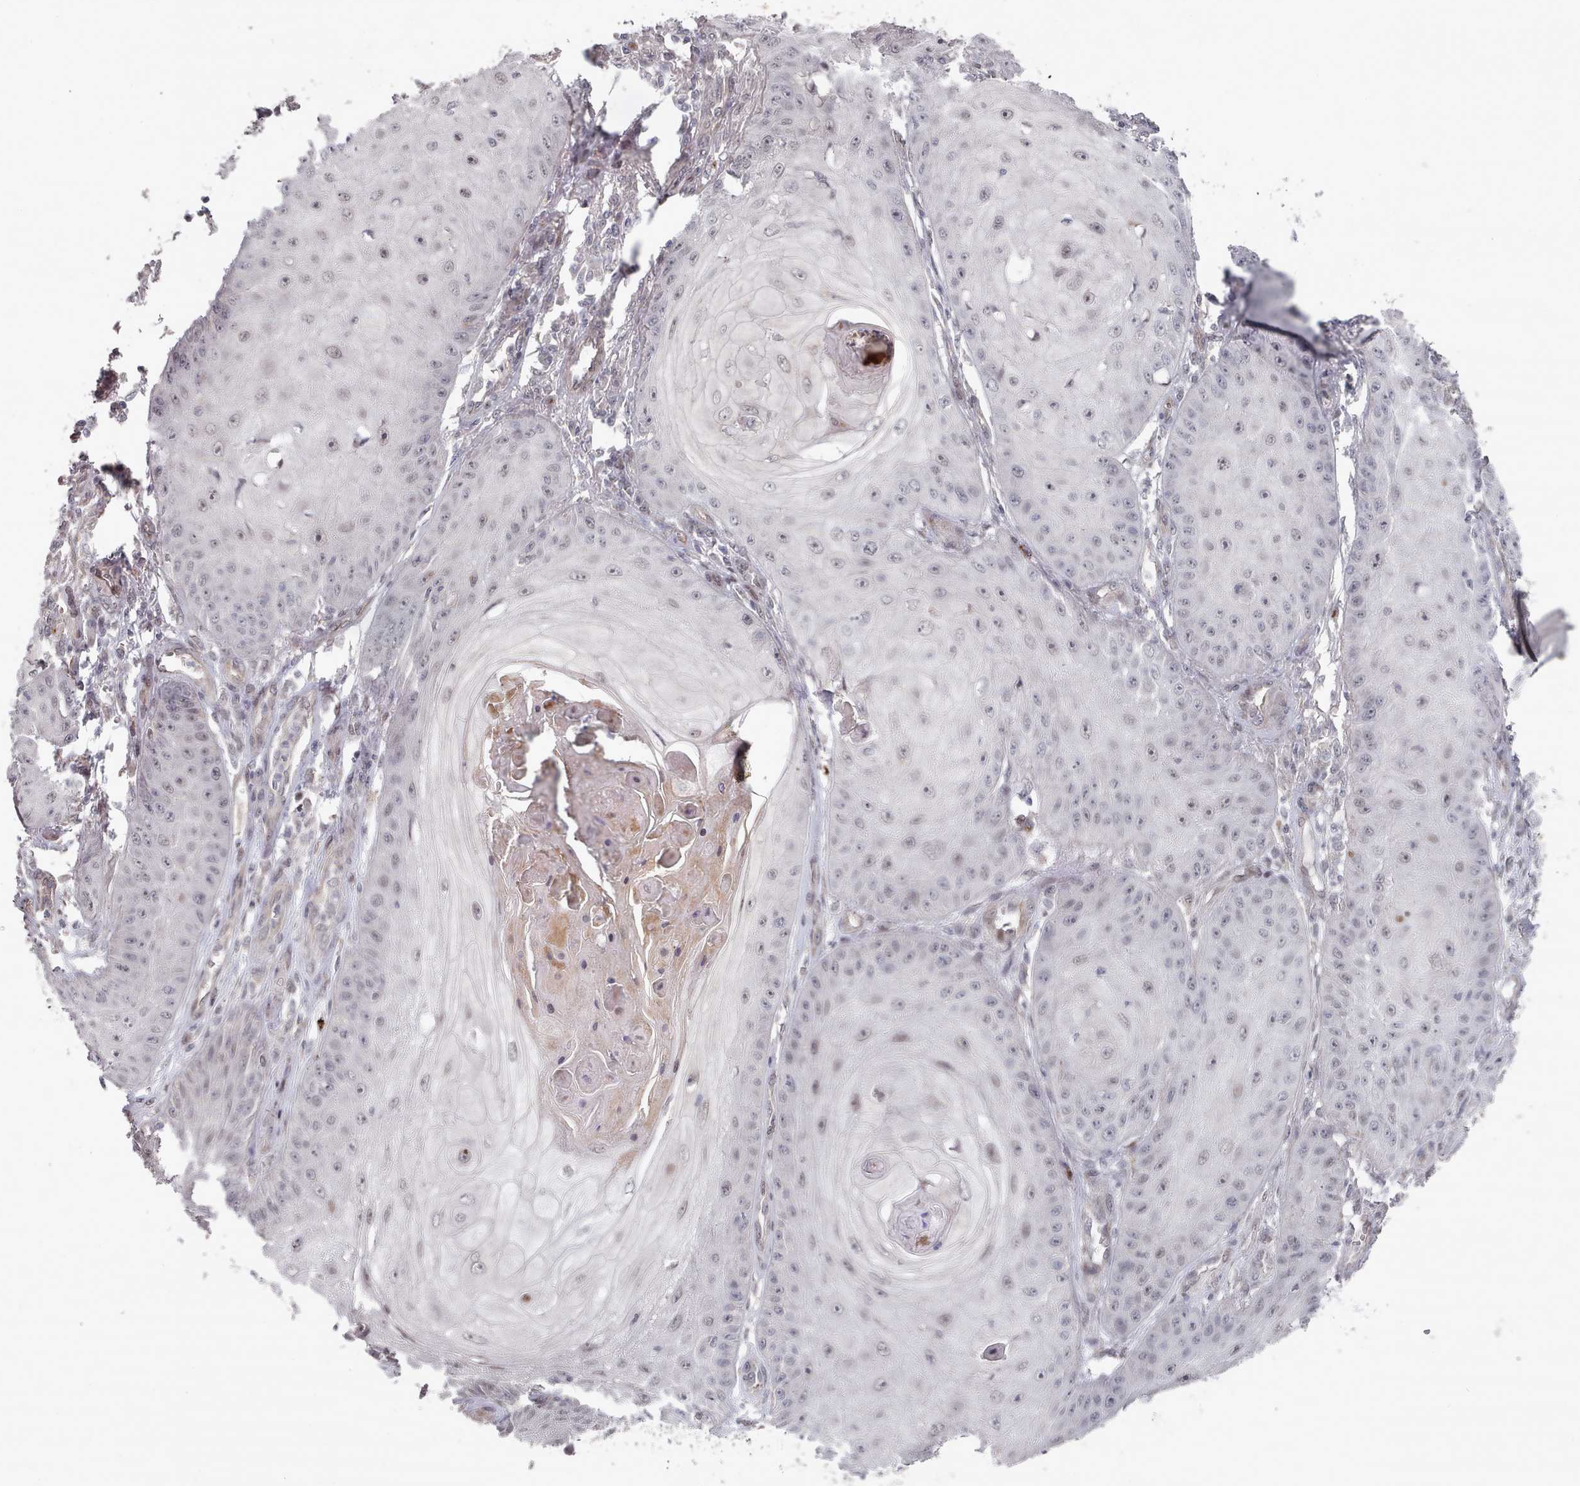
{"staining": {"intensity": "negative", "quantity": "none", "location": "none"}, "tissue": "skin cancer", "cell_type": "Tumor cells", "image_type": "cancer", "snomed": [{"axis": "morphology", "description": "Squamous cell carcinoma, NOS"}, {"axis": "topography", "description": "Skin"}], "caption": "High power microscopy image of an immunohistochemistry (IHC) image of skin cancer (squamous cell carcinoma), revealing no significant staining in tumor cells.", "gene": "CPSF4", "patient": {"sex": "male", "age": 70}}